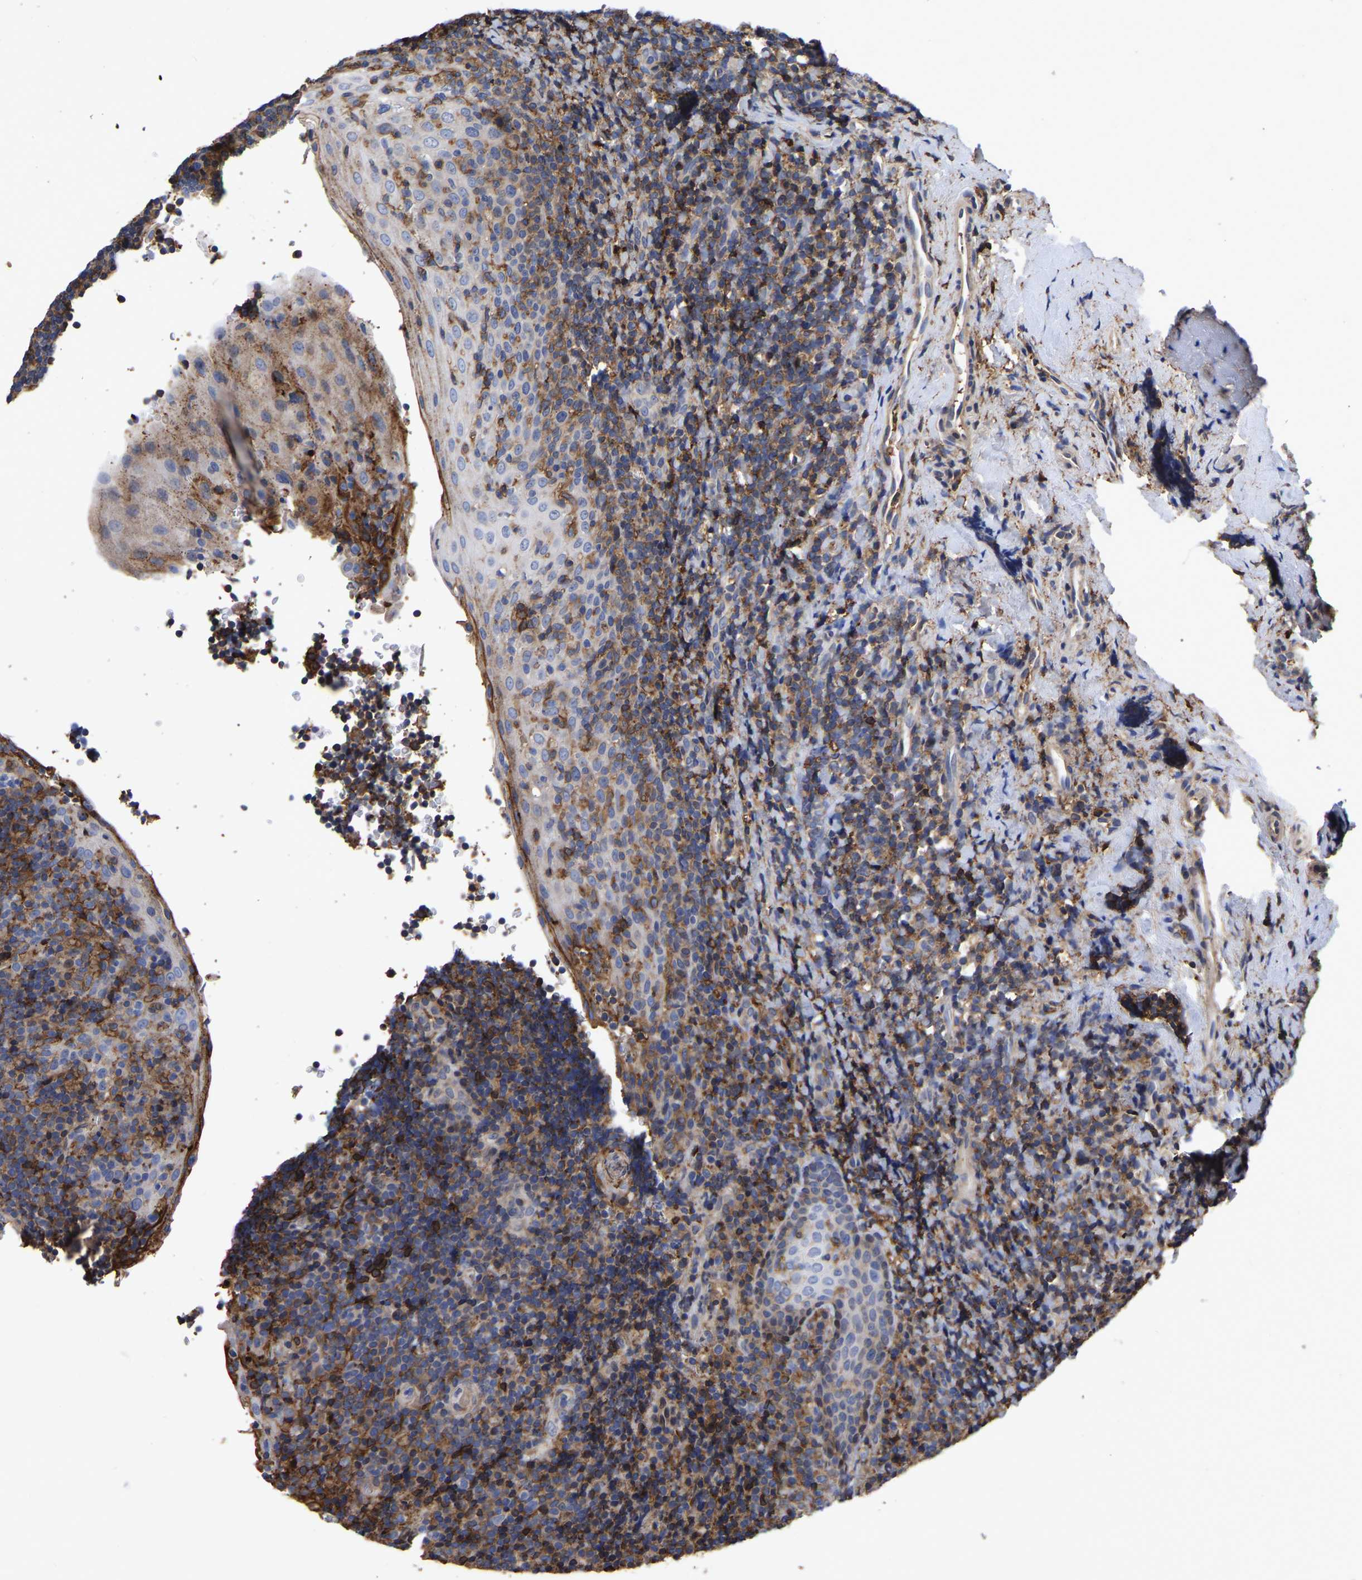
{"staining": {"intensity": "negative", "quantity": "none", "location": "none"}, "tissue": "tonsil", "cell_type": "Germinal center cells", "image_type": "normal", "snomed": [{"axis": "morphology", "description": "Normal tissue, NOS"}, {"axis": "topography", "description": "Tonsil"}], "caption": "The immunohistochemistry (IHC) micrograph has no significant positivity in germinal center cells of tonsil. The staining is performed using DAB brown chromogen with nuclei counter-stained in using hematoxylin.", "gene": "LIF", "patient": {"sex": "male", "age": 37}}